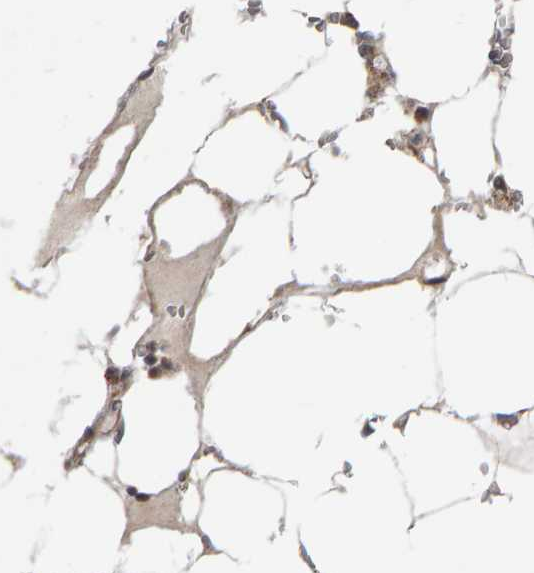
{"staining": {"intensity": "weak", "quantity": "<25%", "location": "cytoplasmic/membranous"}, "tissue": "bone marrow", "cell_type": "Hematopoietic cells", "image_type": "normal", "snomed": [{"axis": "morphology", "description": "Normal tissue, NOS"}, {"axis": "topography", "description": "Bone marrow"}], "caption": "Bone marrow stained for a protein using immunohistochemistry (IHC) displays no positivity hematopoietic cells.", "gene": "DAP3", "patient": {"sex": "male", "age": 70}}